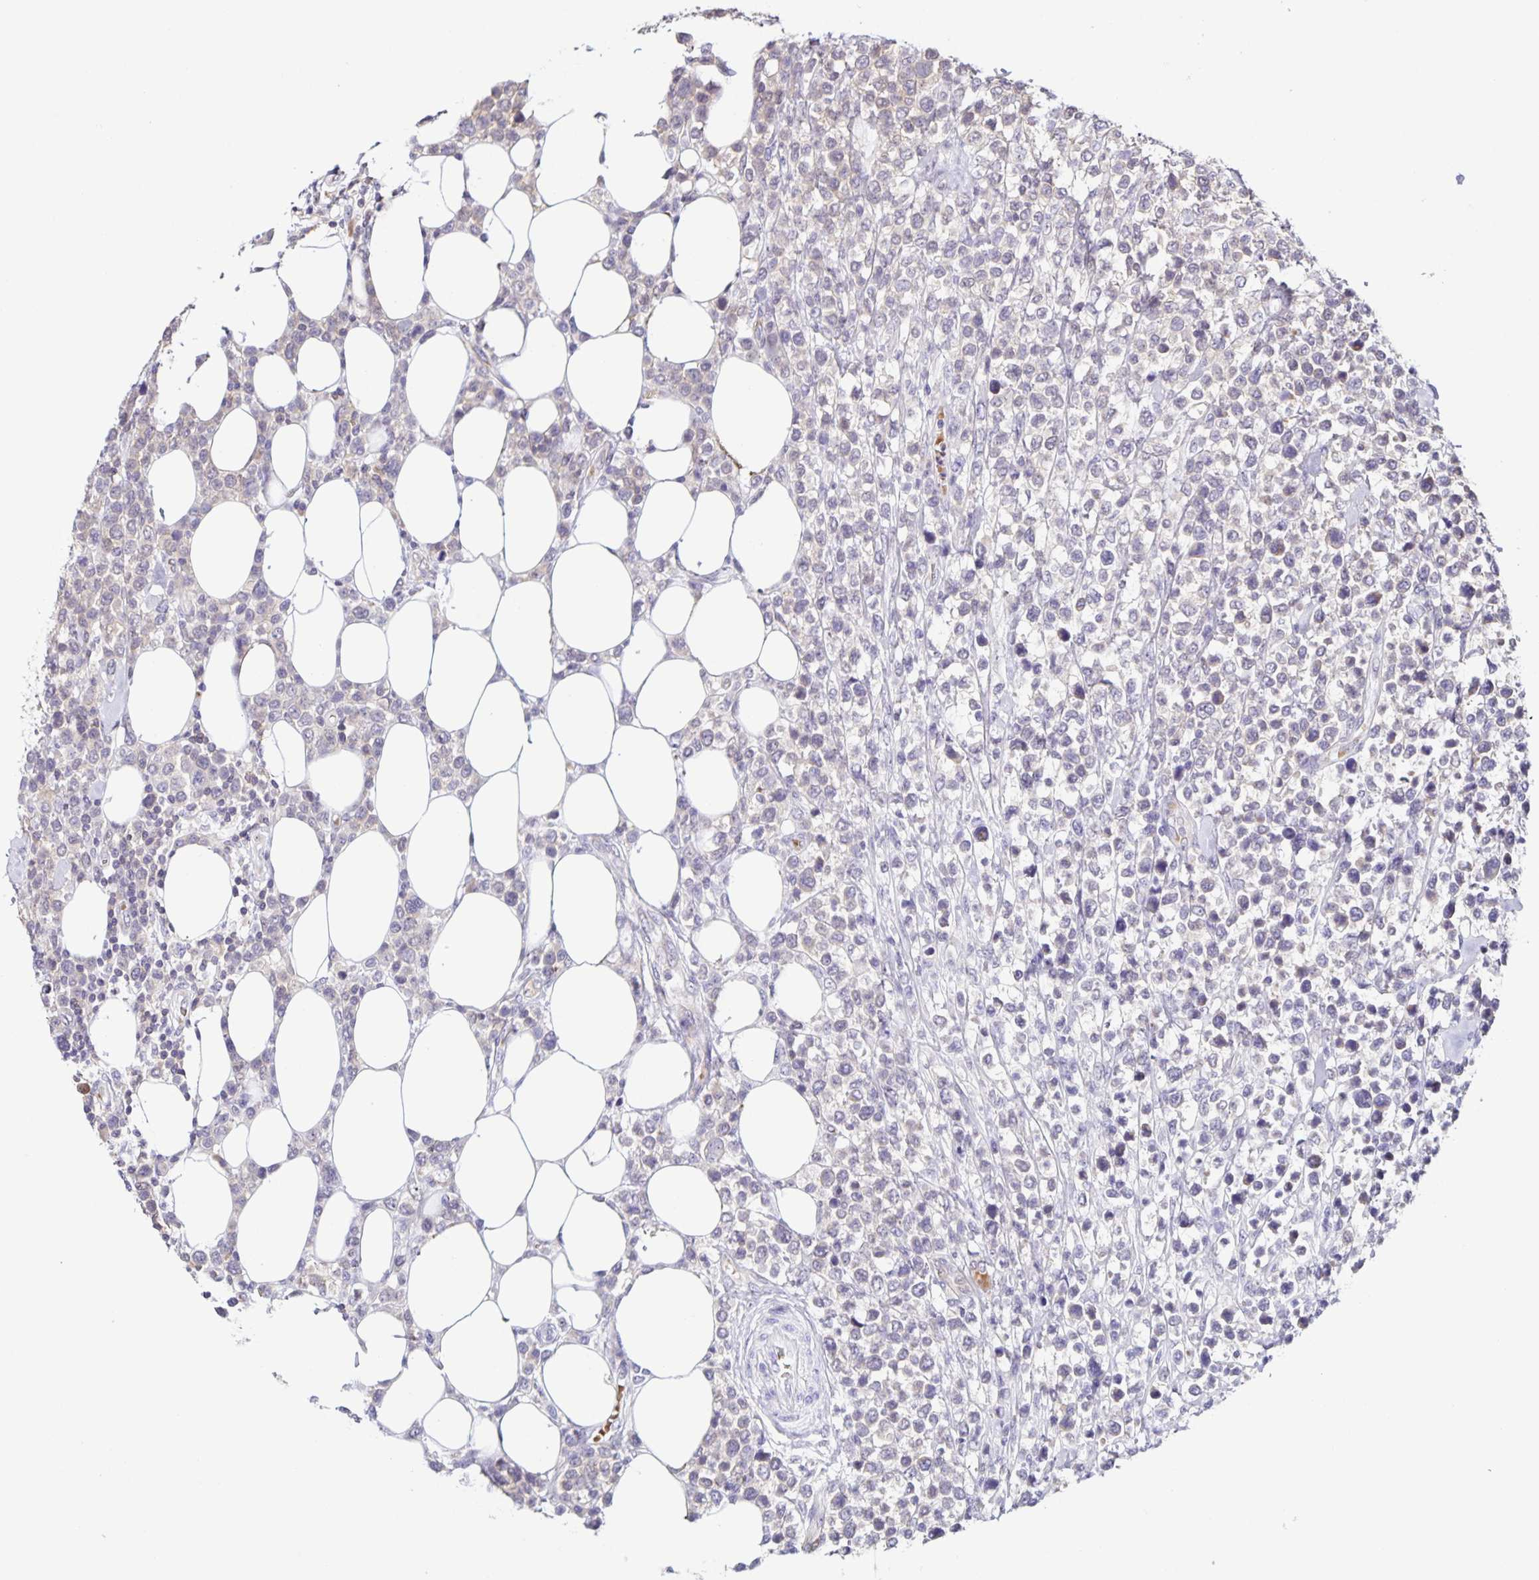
{"staining": {"intensity": "negative", "quantity": "none", "location": "none"}, "tissue": "lymphoma", "cell_type": "Tumor cells", "image_type": "cancer", "snomed": [{"axis": "morphology", "description": "Malignant lymphoma, non-Hodgkin's type, High grade"}, {"axis": "topography", "description": "Soft tissue"}], "caption": "This is an immunohistochemistry micrograph of lymphoma. There is no expression in tumor cells.", "gene": "STPG4", "patient": {"sex": "female", "age": 56}}